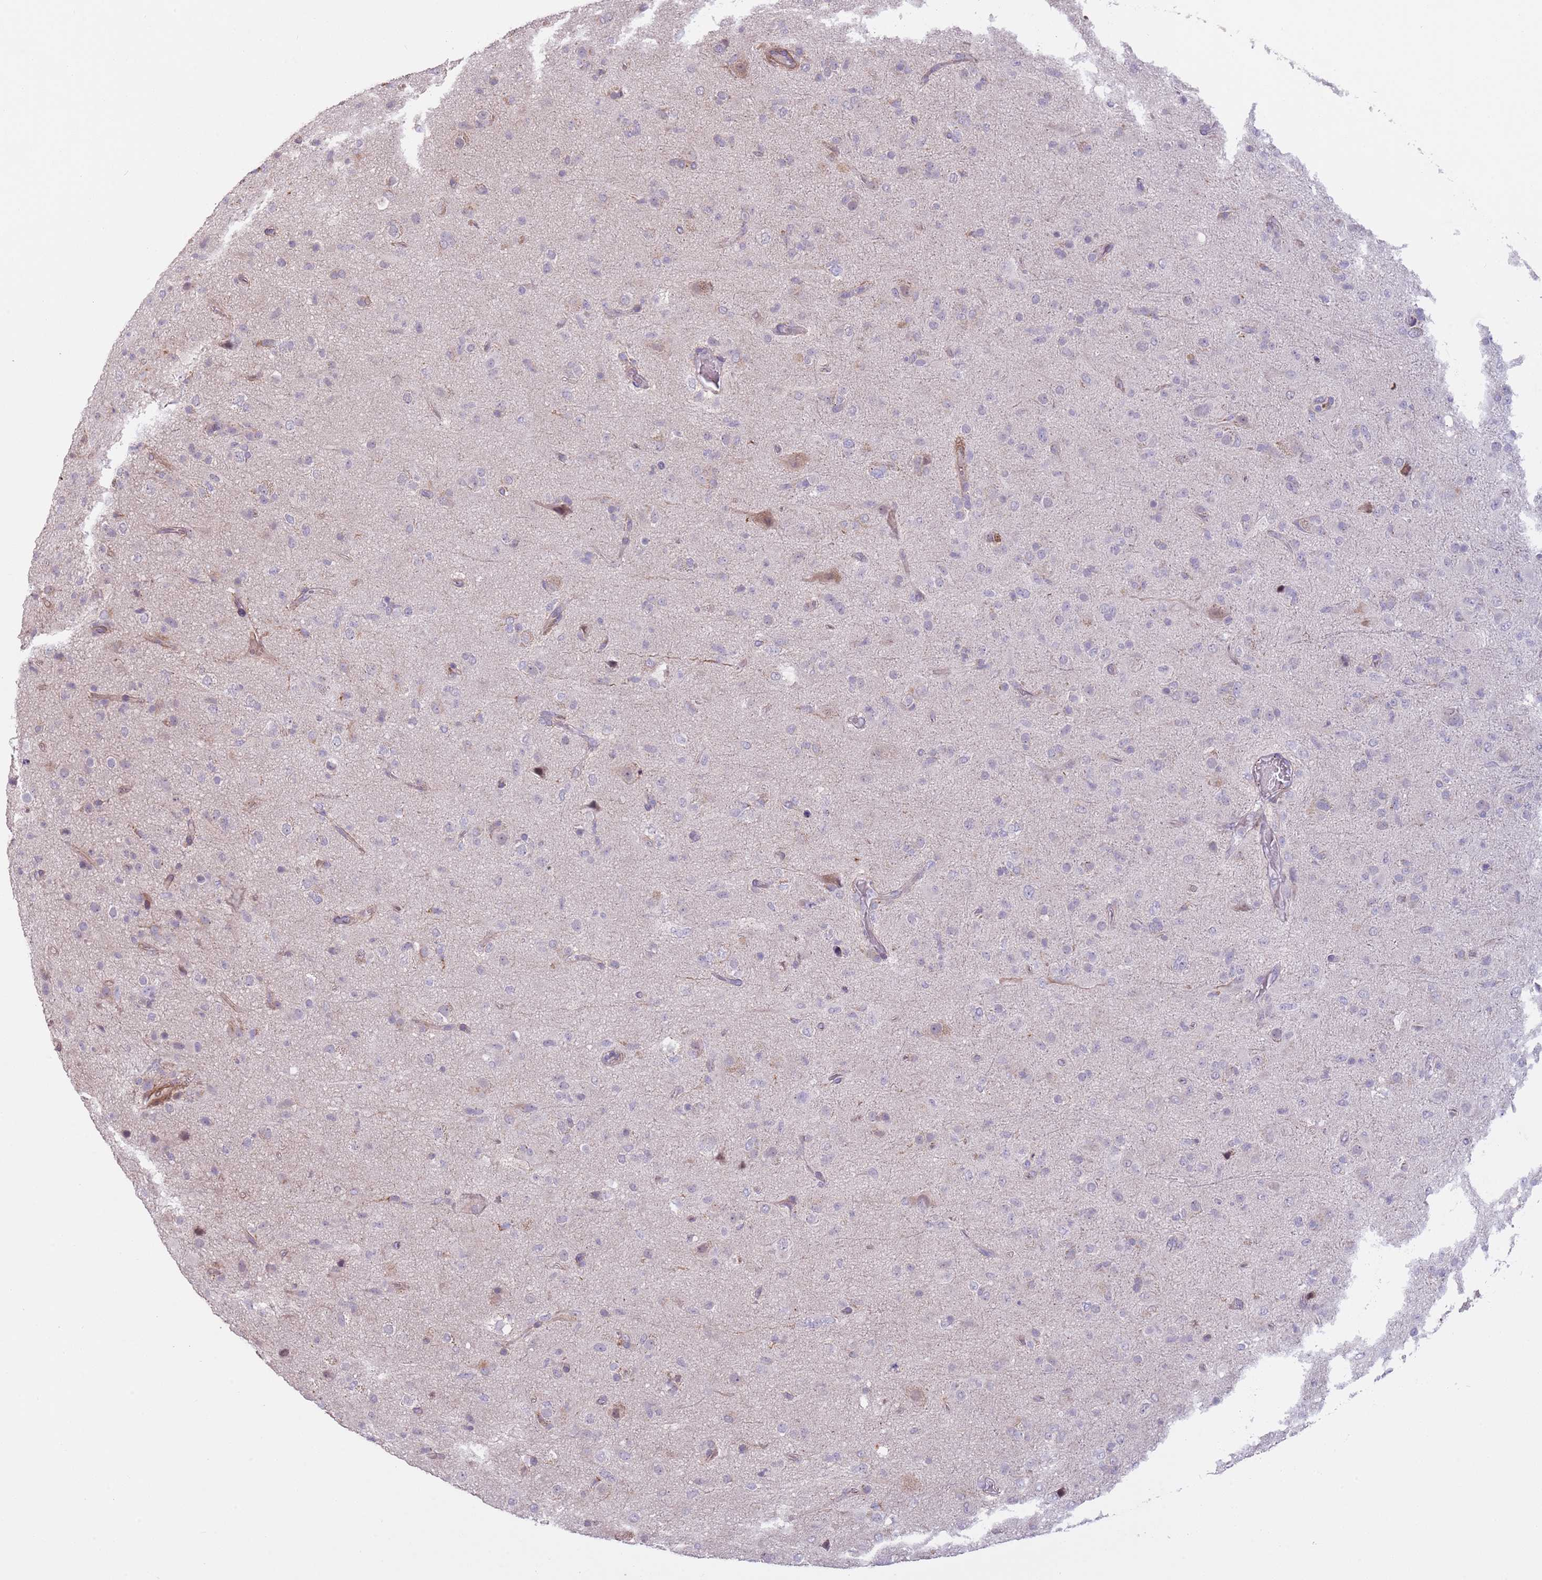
{"staining": {"intensity": "negative", "quantity": "none", "location": "none"}, "tissue": "glioma", "cell_type": "Tumor cells", "image_type": "cancer", "snomed": [{"axis": "morphology", "description": "Glioma, malignant, Low grade"}, {"axis": "topography", "description": "Brain"}], "caption": "Glioma was stained to show a protein in brown. There is no significant positivity in tumor cells.", "gene": "LDHD", "patient": {"sex": "male", "age": 65}}